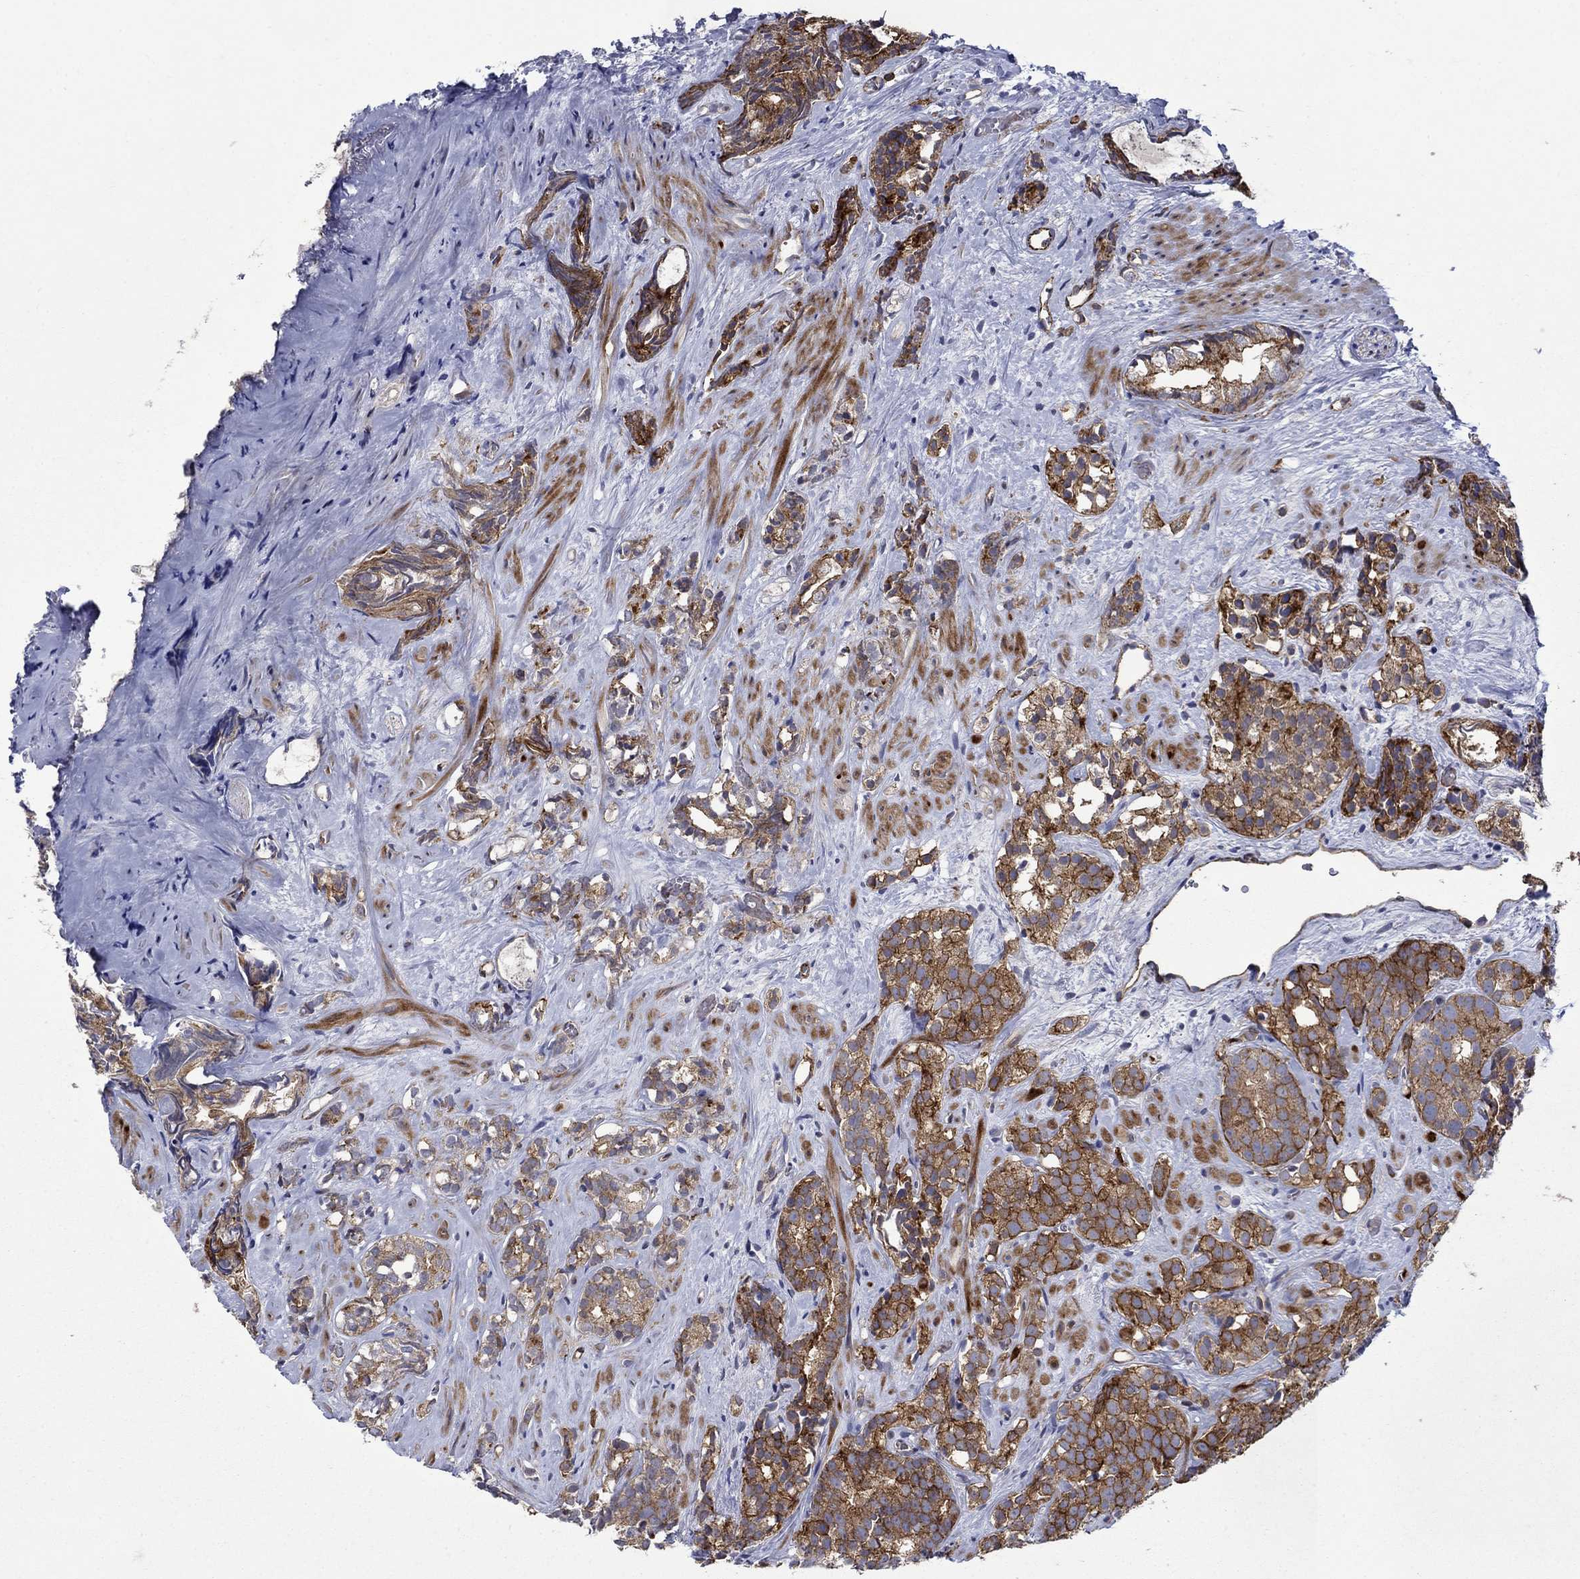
{"staining": {"intensity": "strong", "quantity": ">75%", "location": "cytoplasmic/membranous"}, "tissue": "prostate cancer", "cell_type": "Tumor cells", "image_type": "cancer", "snomed": [{"axis": "morphology", "description": "Adenocarcinoma, High grade"}, {"axis": "topography", "description": "Prostate"}], "caption": "Prostate cancer was stained to show a protein in brown. There is high levels of strong cytoplasmic/membranous expression in about >75% of tumor cells.", "gene": "SLC7A1", "patient": {"sex": "male", "age": 90}}